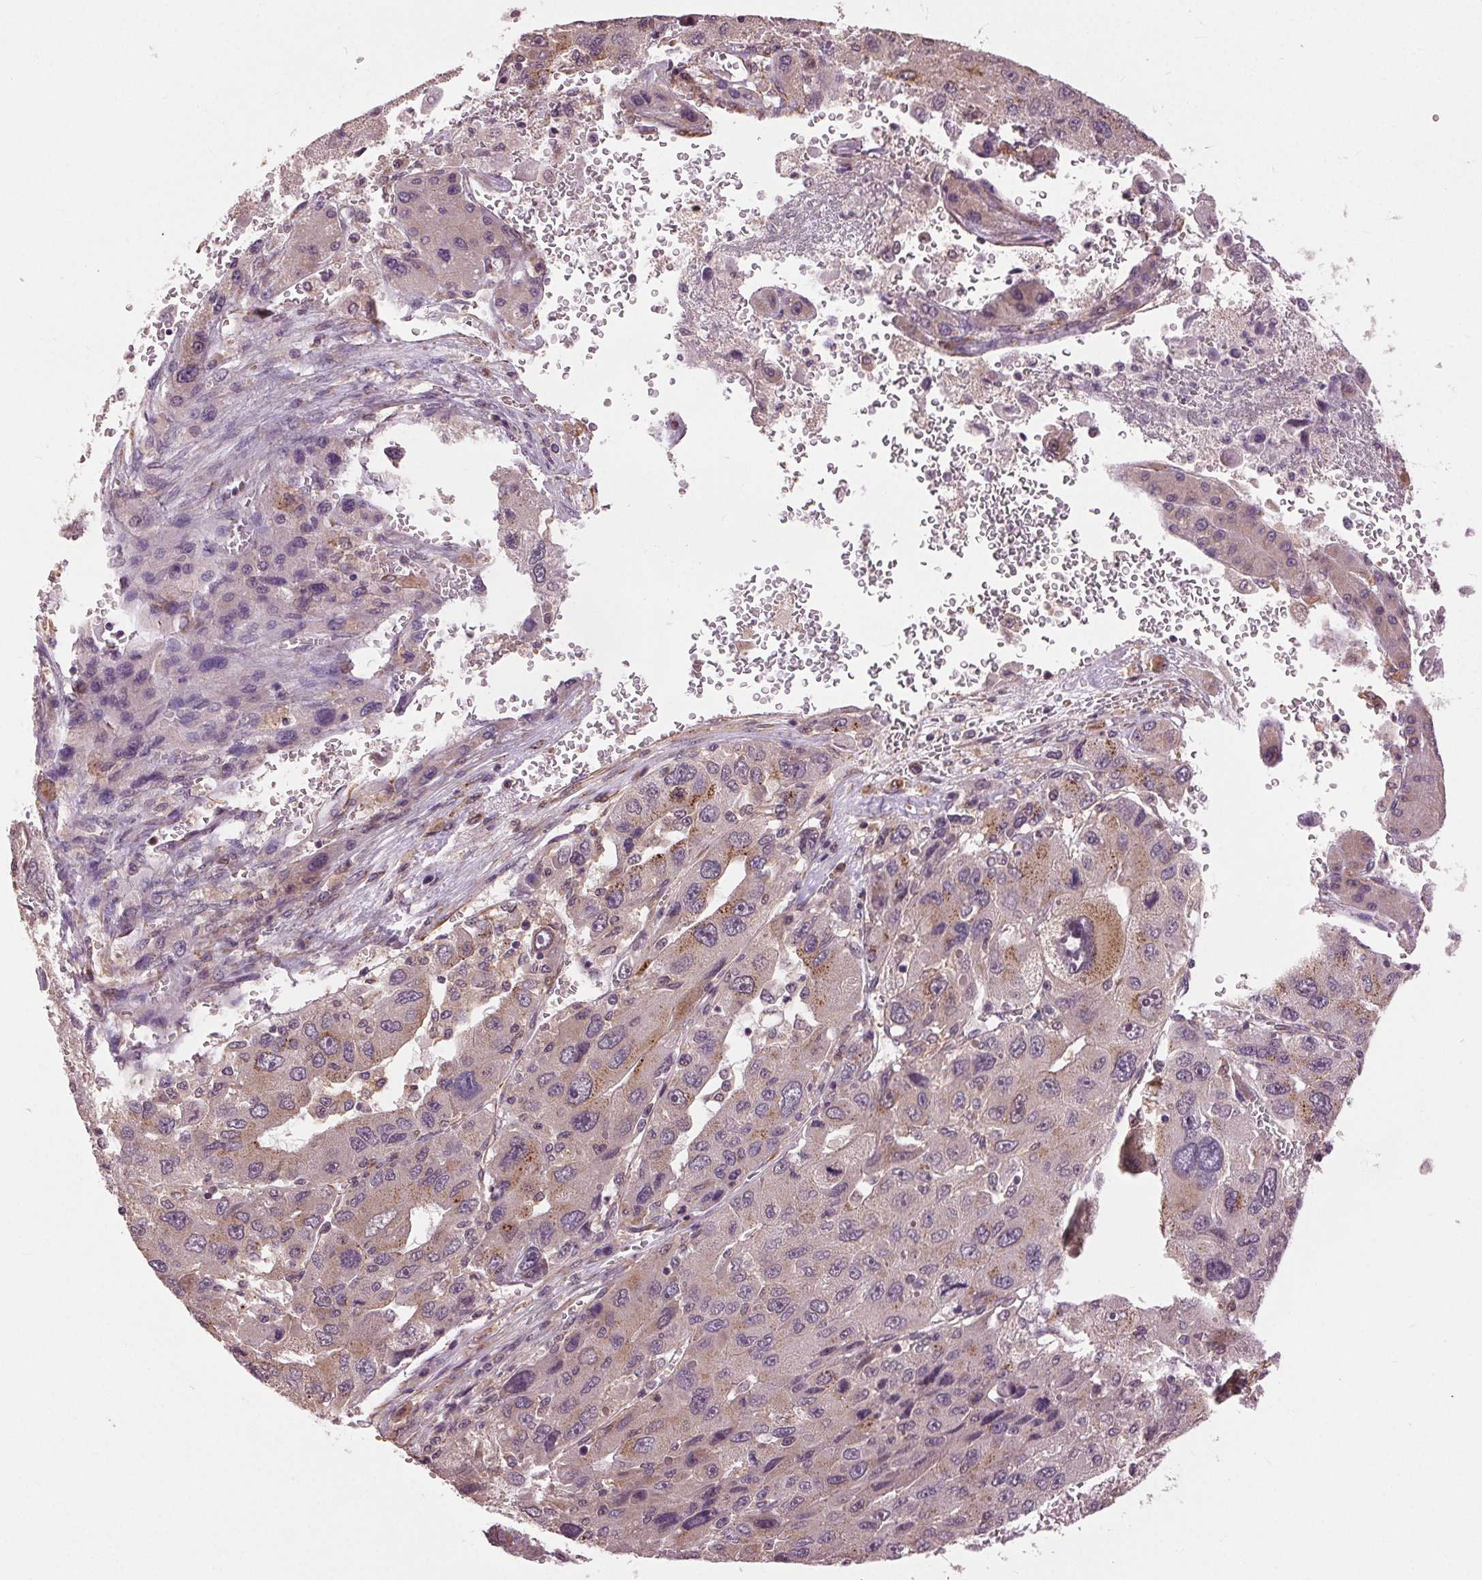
{"staining": {"intensity": "moderate", "quantity": "<25%", "location": "cytoplasmic/membranous"}, "tissue": "liver cancer", "cell_type": "Tumor cells", "image_type": "cancer", "snomed": [{"axis": "morphology", "description": "Carcinoma, Hepatocellular, NOS"}, {"axis": "topography", "description": "Liver"}], "caption": "Approximately <25% of tumor cells in liver cancer (hepatocellular carcinoma) show moderate cytoplasmic/membranous protein positivity as visualized by brown immunohistochemical staining.", "gene": "BSDC1", "patient": {"sex": "female", "age": 41}}